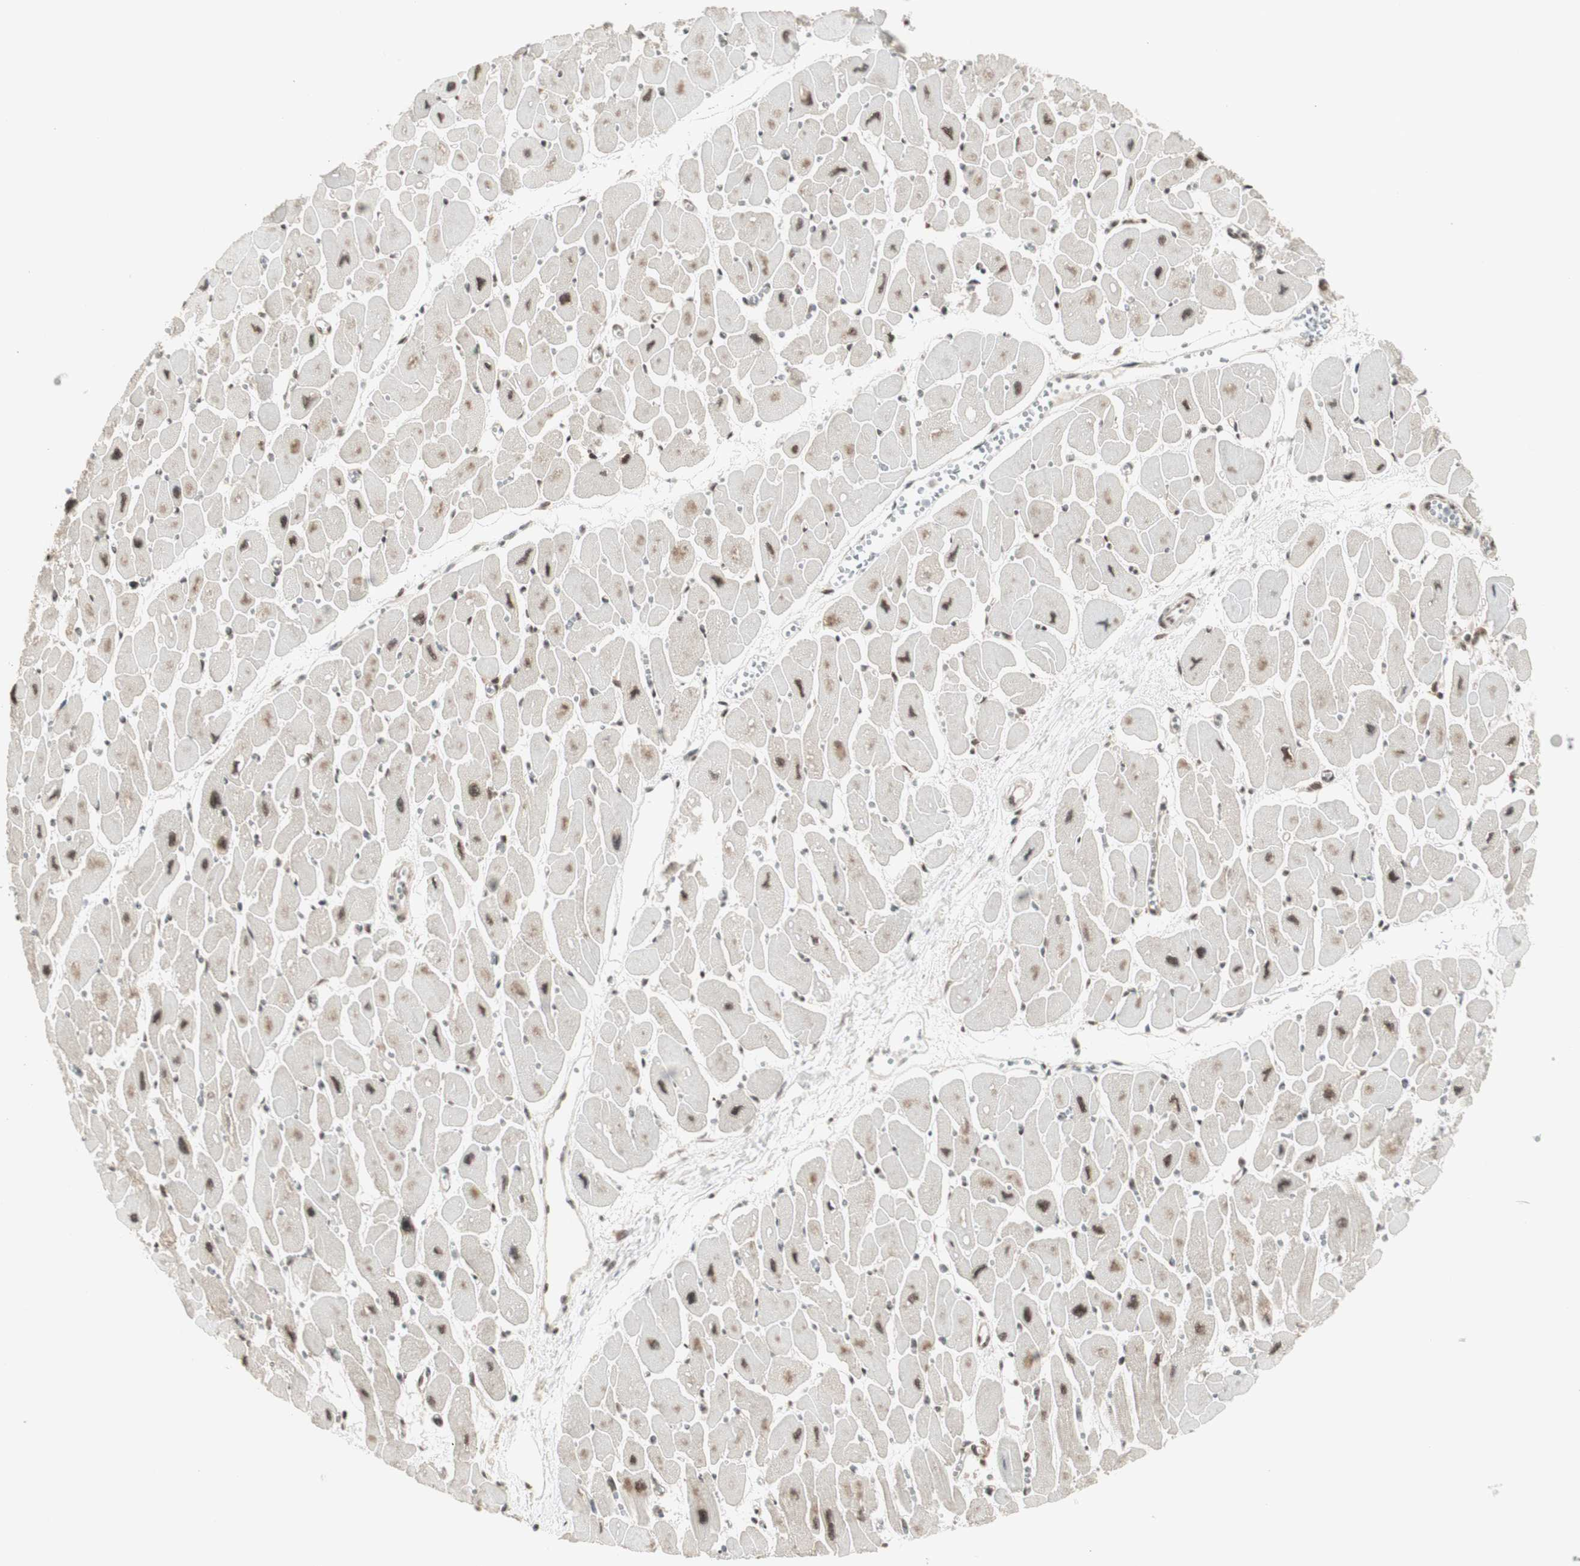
{"staining": {"intensity": "strong", "quantity": ">75%", "location": "nuclear"}, "tissue": "heart muscle", "cell_type": "Cardiomyocytes", "image_type": "normal", "snomed": [{"axis": "morphology", "description": "Normal tissue, NOS"}, {"axis": "topography", "description": "Heart"}], "caption": "Brown immunohistochemical staining in benign heart muscle demonstrates strong nuclear expression in approximately >75% of cardiomyocytes.", "gene": "HEXIM1", "patient": {"sex": "female", "age": 54}}